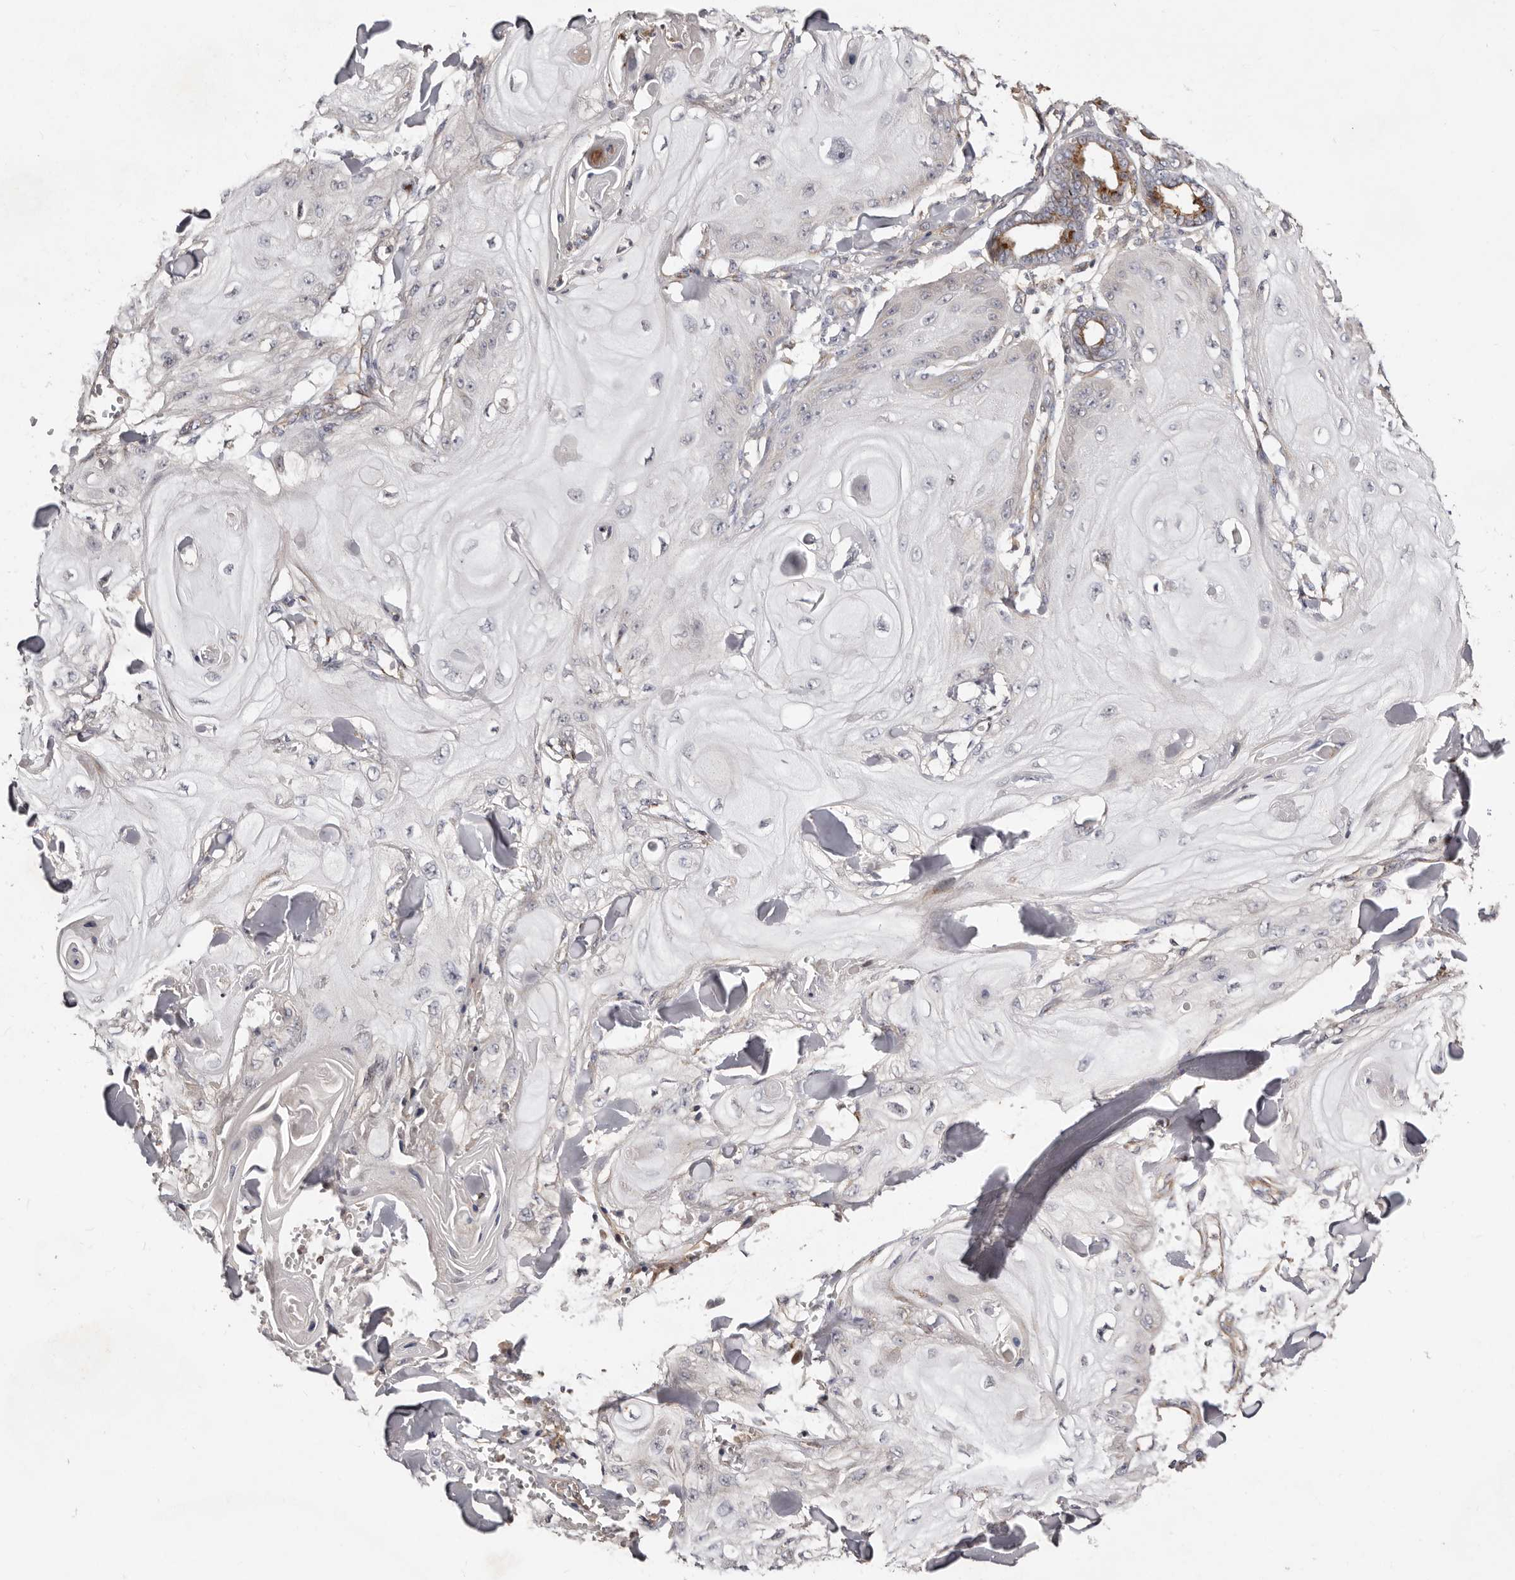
{"staining": {"intensity": "negative", "quantity": "none", "location": "none"}, "tissue": "skin cancer", "cell_type": "Tumor cells", "image_type": "cancer", "snomed": [{"axis": "morphology", "description": "Squamous cell carcinoma, NOS"}, {"axis": "topography", "description": "Skin"}], "caption": "This histopathology image is of skin cancer (squamous cell carcinoma) stained with IHC to label a protein in brown with the nuclei are counter-stained blue. There is no expression in tumor cells.", "gene": "DACT2", "patient": {"sex": "male", "age": 74}}